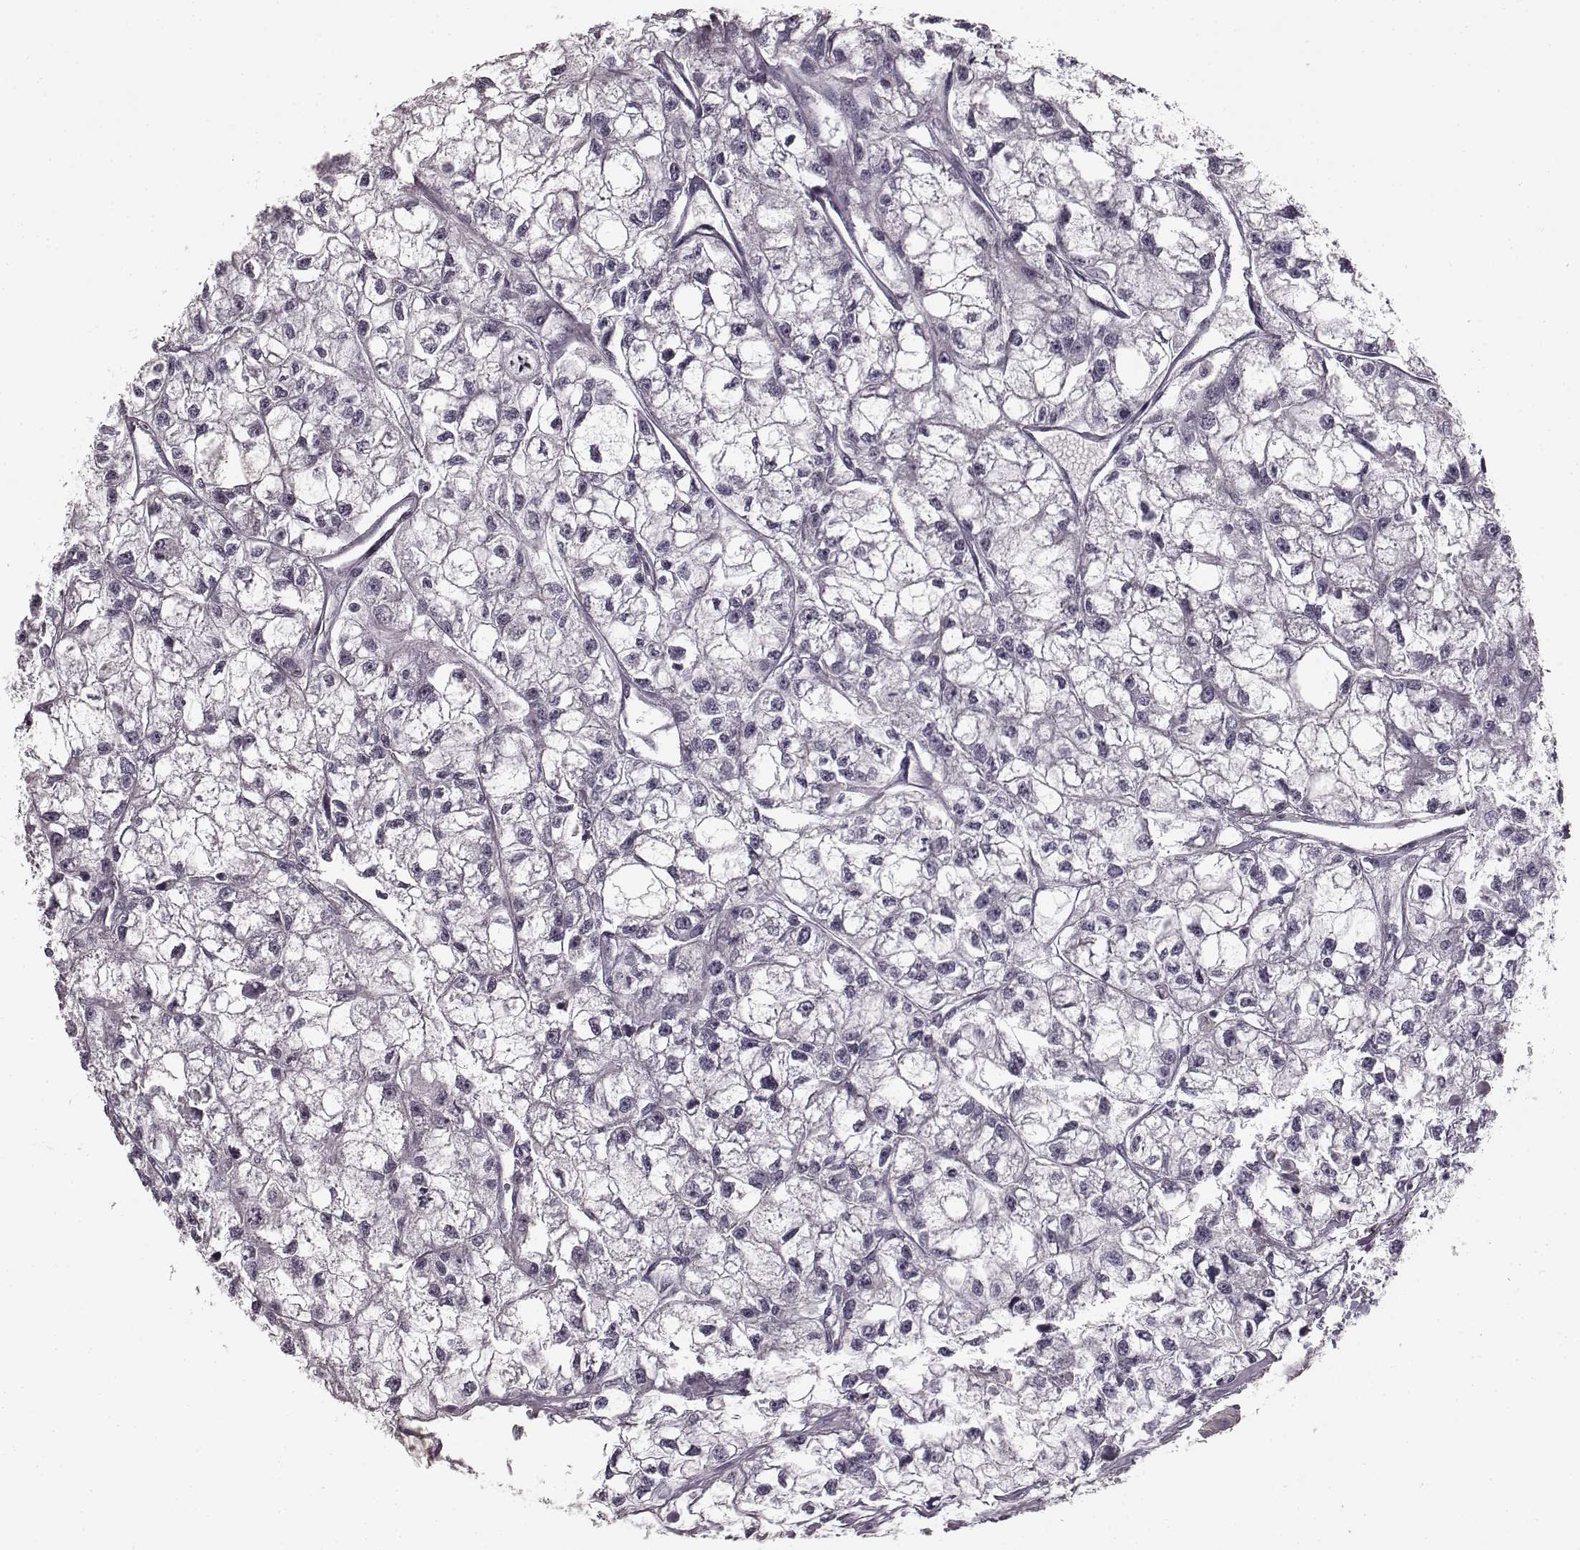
{"staining": {"intensity": "negative", "quantity": "none", "location": "none"}, "tissue": "renal cancer", "cell_type": "Tumor cells", "image_type": "cancer", "snomed": [{"axis": "morphology", "description": "Adenocarcinoma, NOS"}, {"axis": "topography", "description": "Kidney"}], "caption": "Adenocarcinoma (renal) stained for a protein using immunohistochemistry (IHC) demonstrates no expression tumor cells.", "gene": "TMPRSS15", "patient": {"sex": "male", "age": 56}}